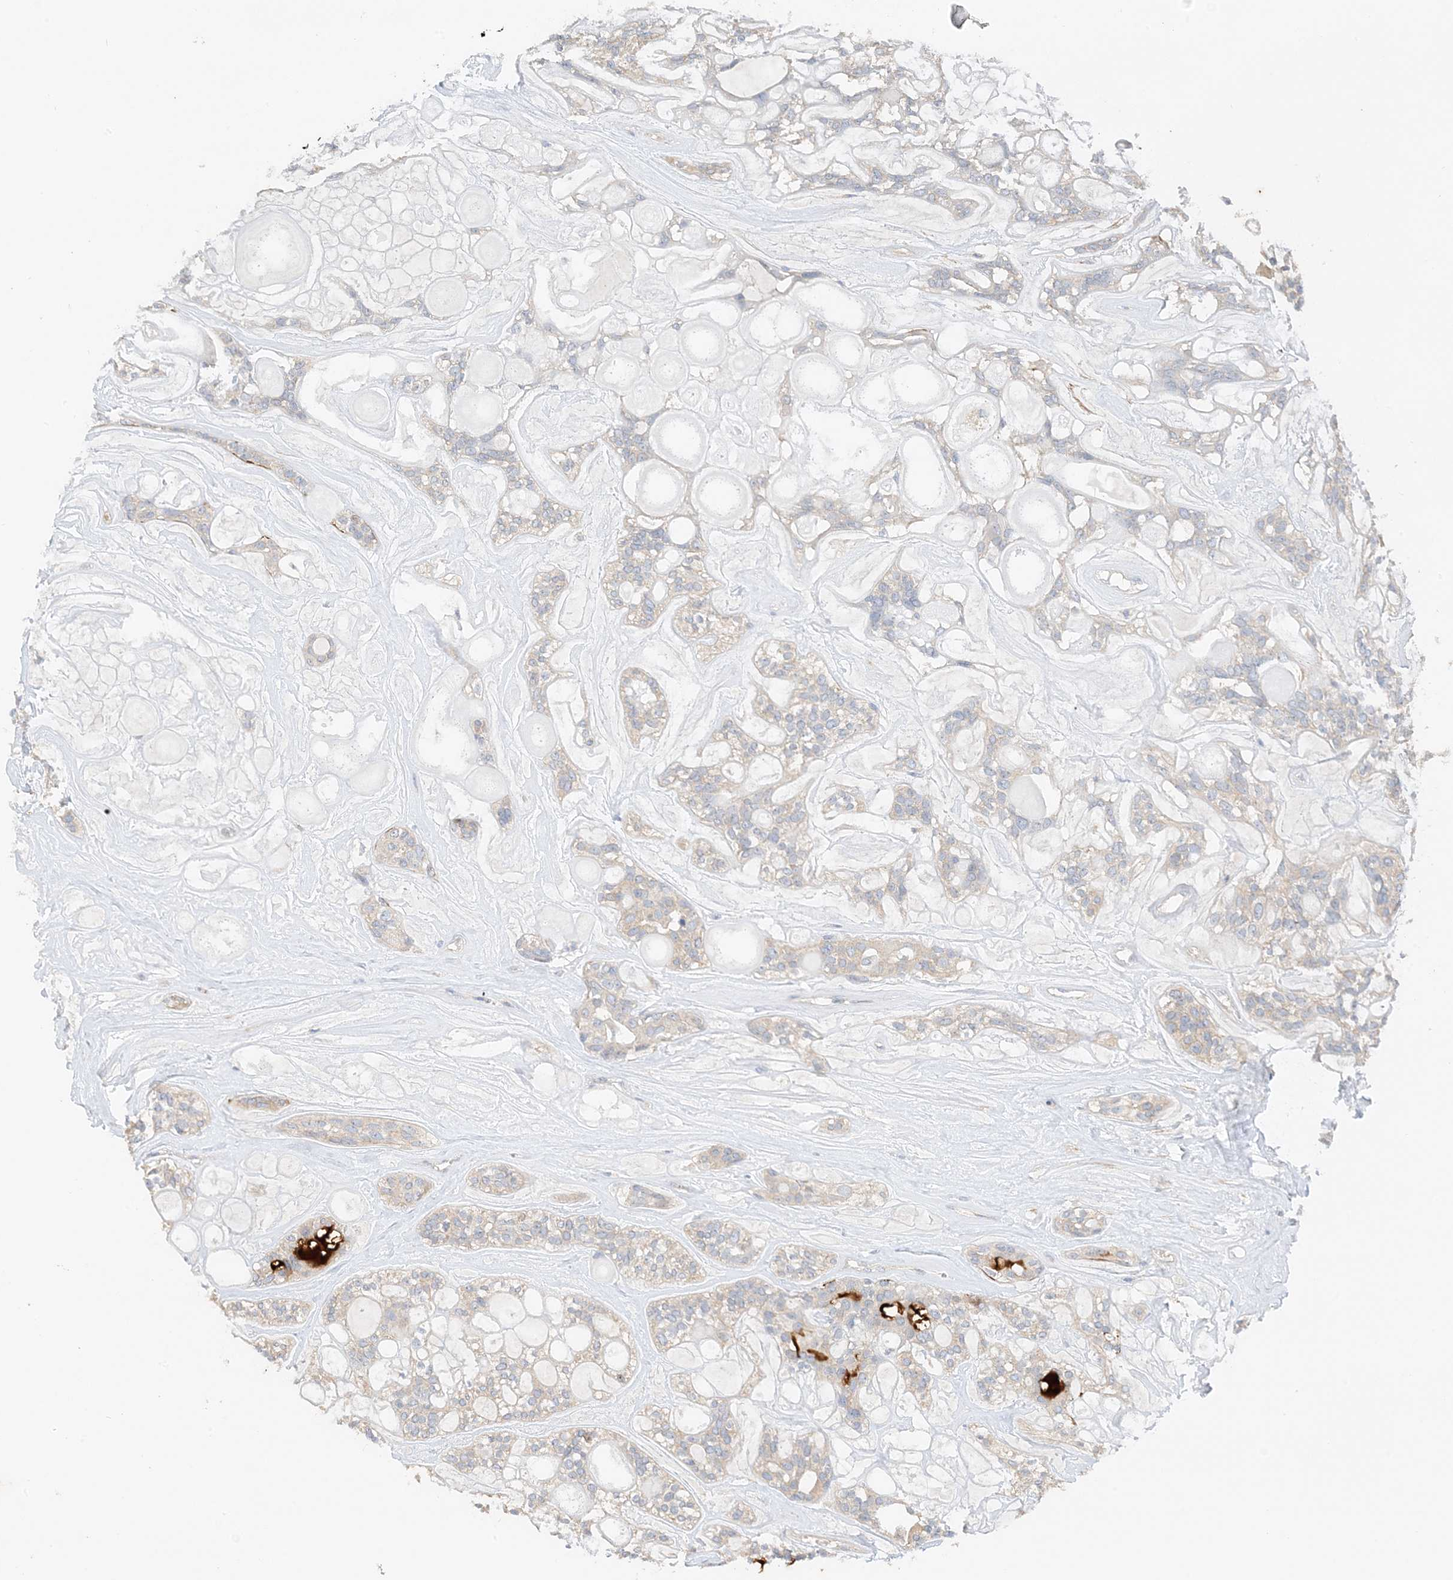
{"staining": {"intensity": "weak", "quantity": "<25%", "location": "cytoplasmic/membranous"}, "tissue": "head and neck cancer", "cell_type": "Tumor cells", "image_type": "cancer", "snomed": [{"axis": "morphology", "description": "Adenocarcinoma, NOS"}, {"axis": "topography", "description": "Head-Neck"}], "caption": "The histopathology image reveals no significant expression in tumor cells of head and neck cancer (adenocarcinoma). Brightfield microscopy of immunohistochemistry stained with DAB (brown) and hematoxylin (blue), captured at high magnification.", "gene": "KIFBP", "patient": {"sex": "male", "age": 66}}